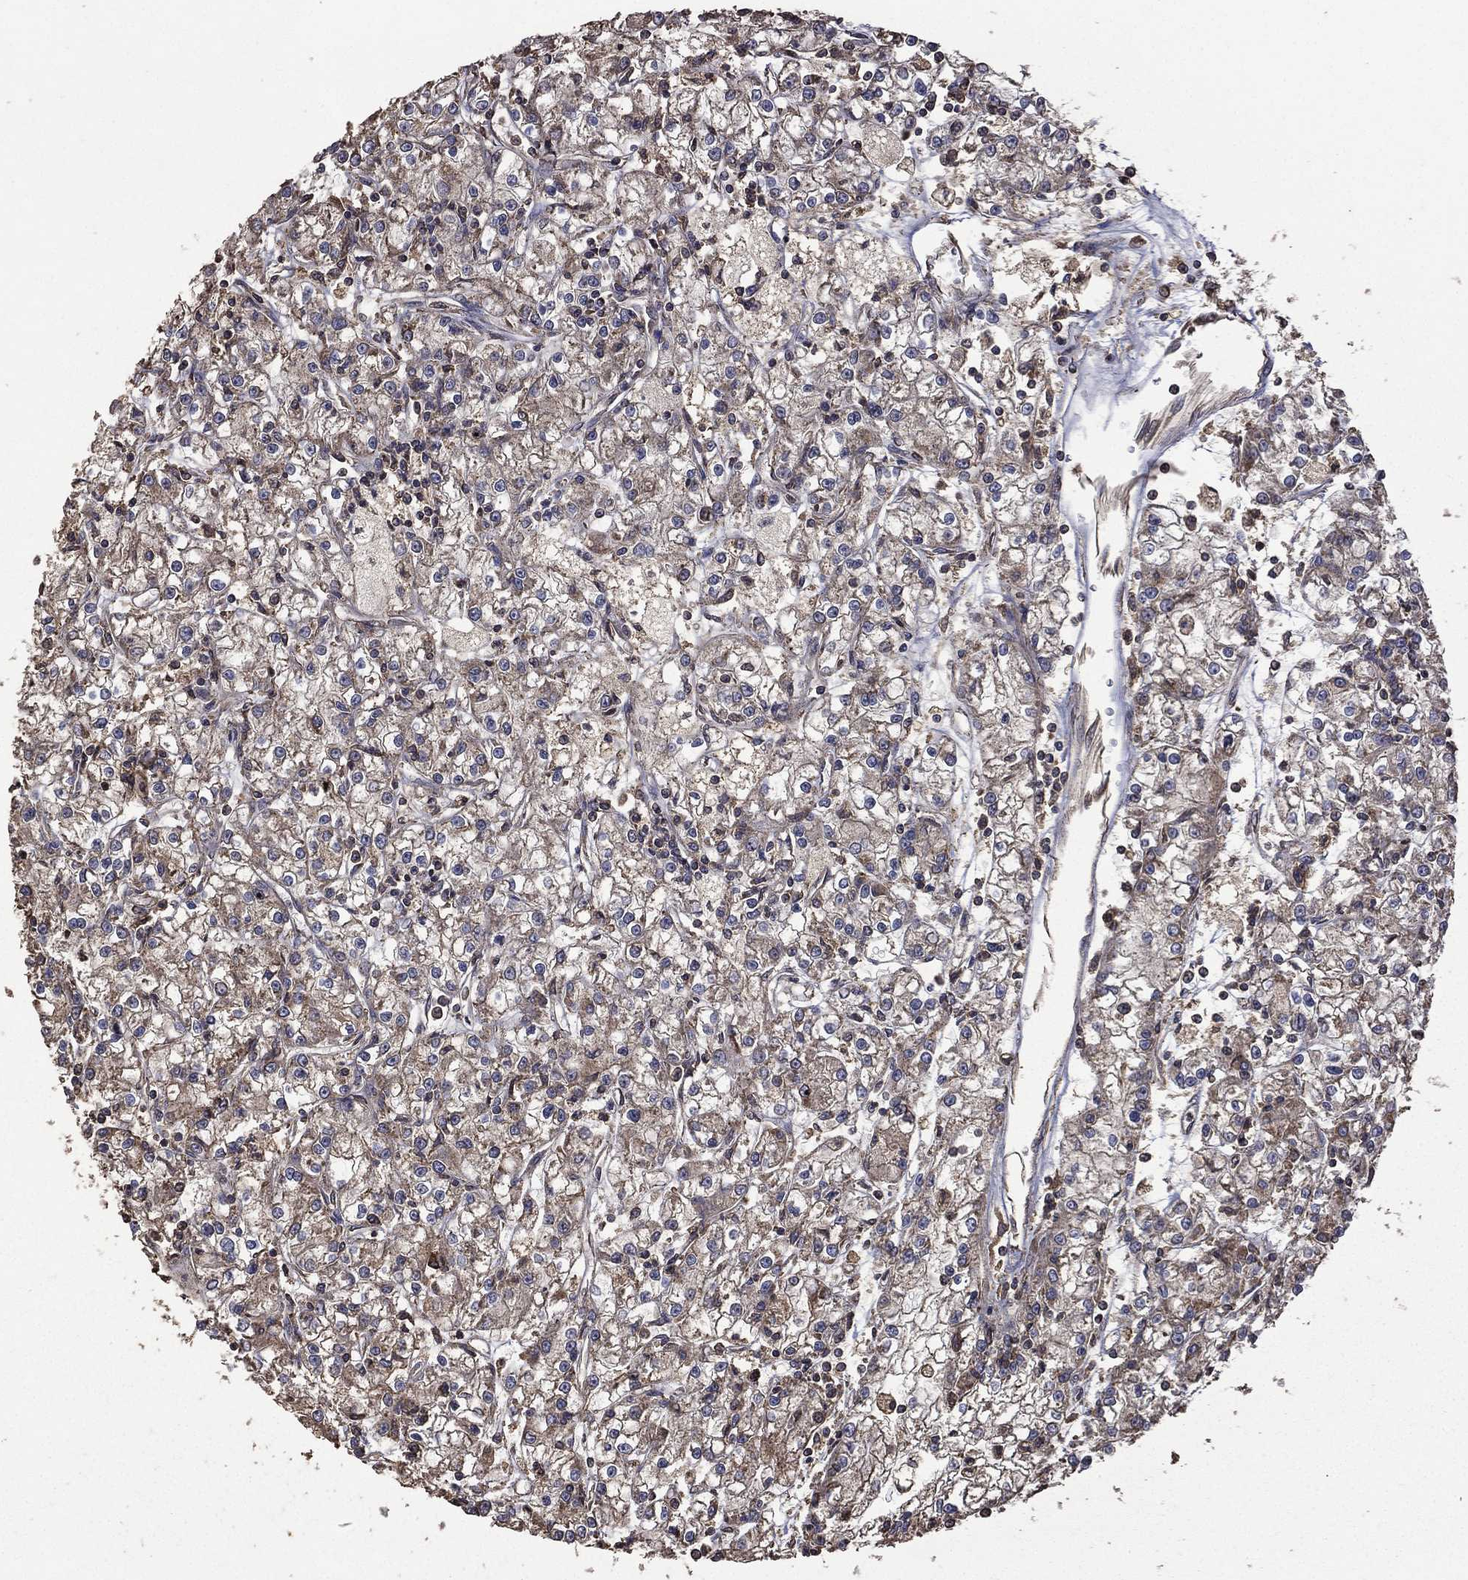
{"staining": {"intensity": "moderate", "quantity": "25%-75%", "location": "cytoplasmic/membranous"}, "tissue": "renal cancer", "cell_type": "Tumor cells", "image_type": "cancer", "snomed": [{"axis": "morphology", "description": "Adenocarcinoma, NOS"}, {"axis": "topography", "description": "Kidney"}], "caption": "The photomicrograph exhibits a brown stain indicating the presence of a protein in the cytoplasmic/membranous of tumor cells in renal adenocarcinoma. Using DAB (brown) and hematoxylin (blue) stains, captured at high magnification using brightfield microscopy.", "gene": "METTL27", "patient": {"sex": "female", "age": 59}}